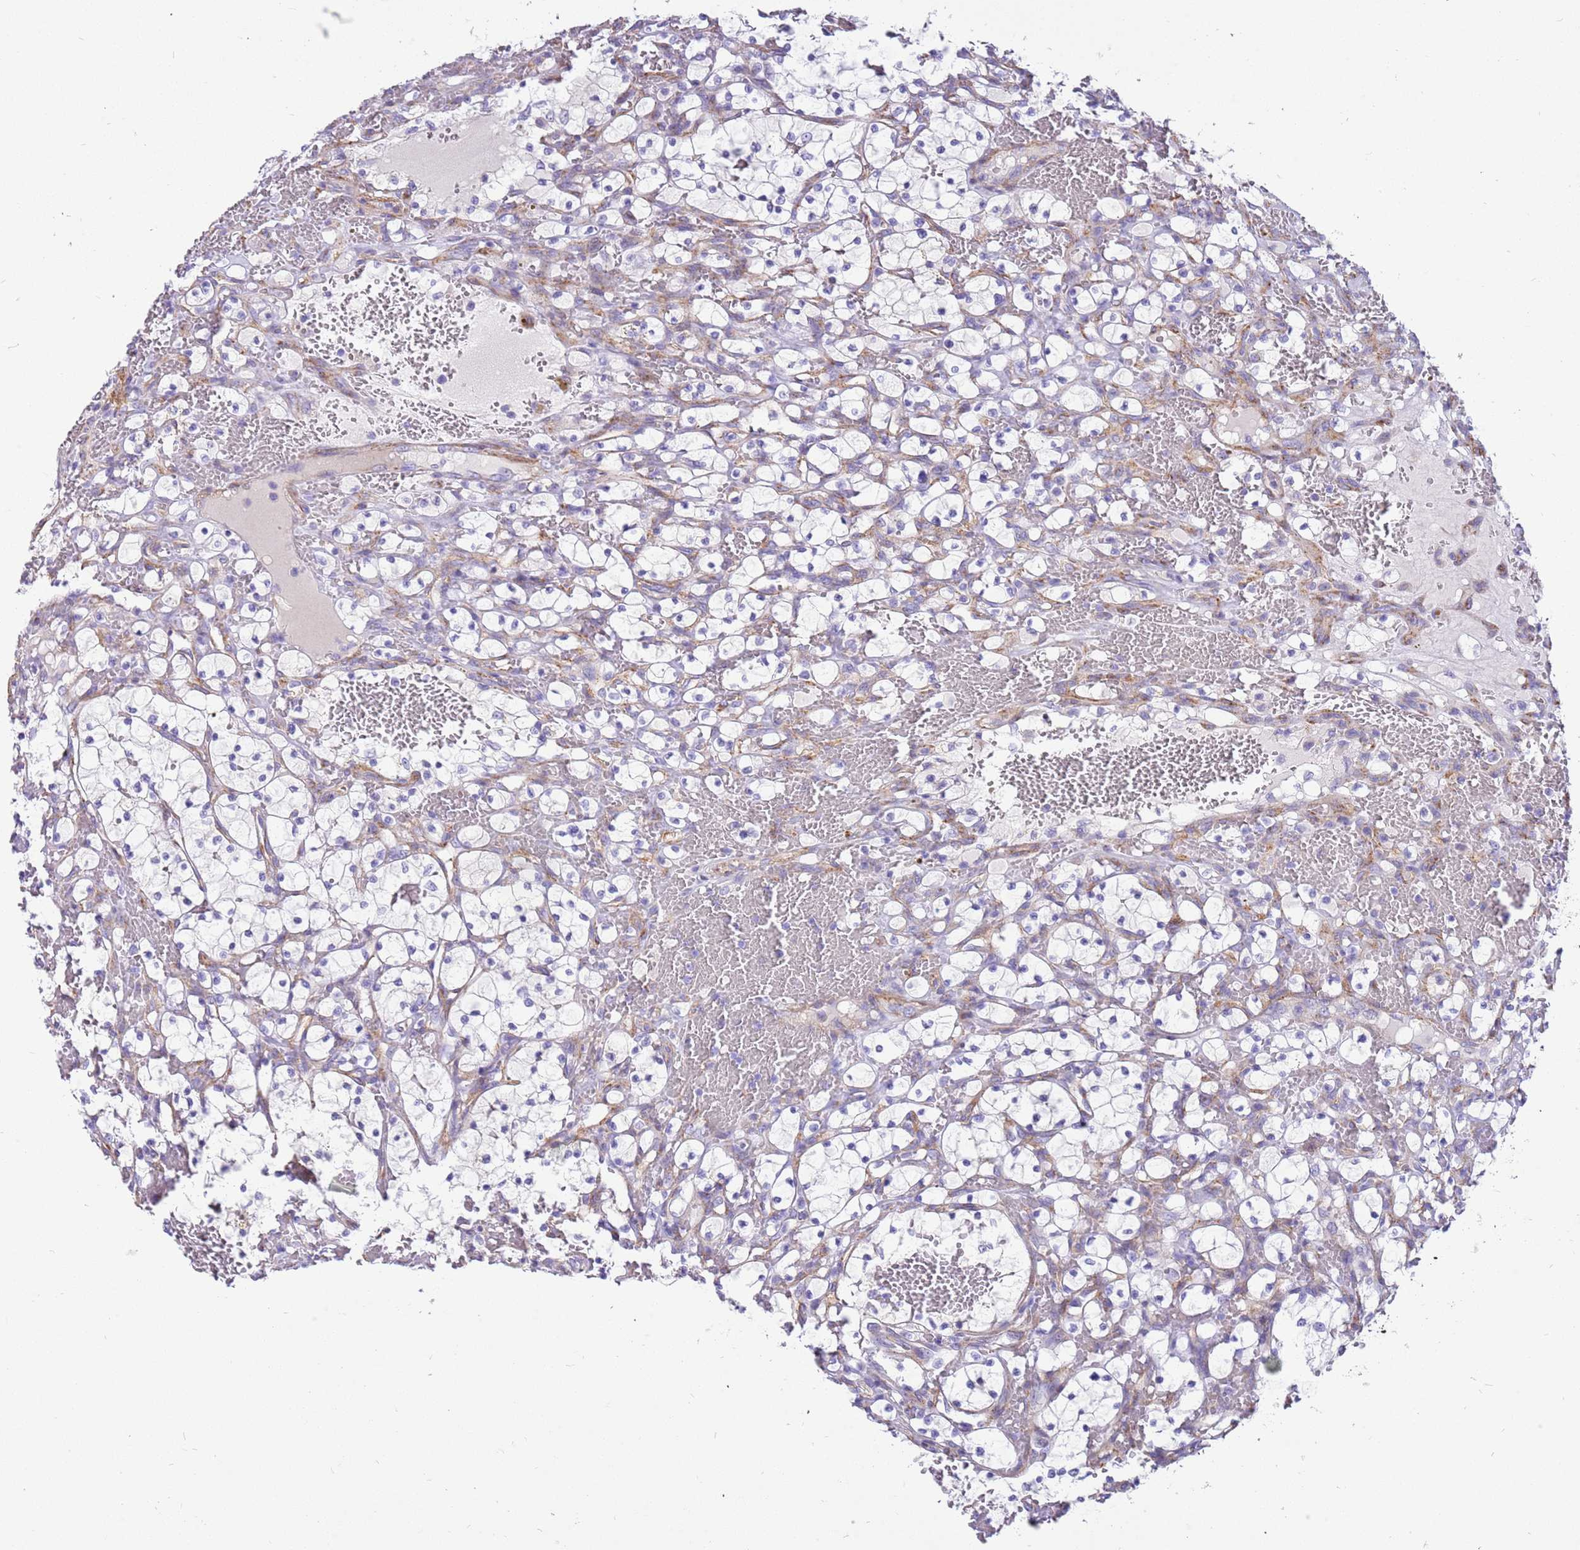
{"staining": {"intensity": "negative", "quantity": "none", "location": "none"}, "tissue": "renal cancer", "cell_type": "Tumor cells", "image_type": "cancer", "snomed": [{"axis": "morphology", "description": "Adenocarcinoma, NOS"}, {"axis": "topography", "description": "Kidney"}], "caption": "IHC photomicrograph of neoplastic tissue: adenocarcinoma (renal) stained with DAB demonstrates no significant protein positivity in tumor cells.", "gene": "SERINC3", "patient": {"sex": "female", "age": 69}}